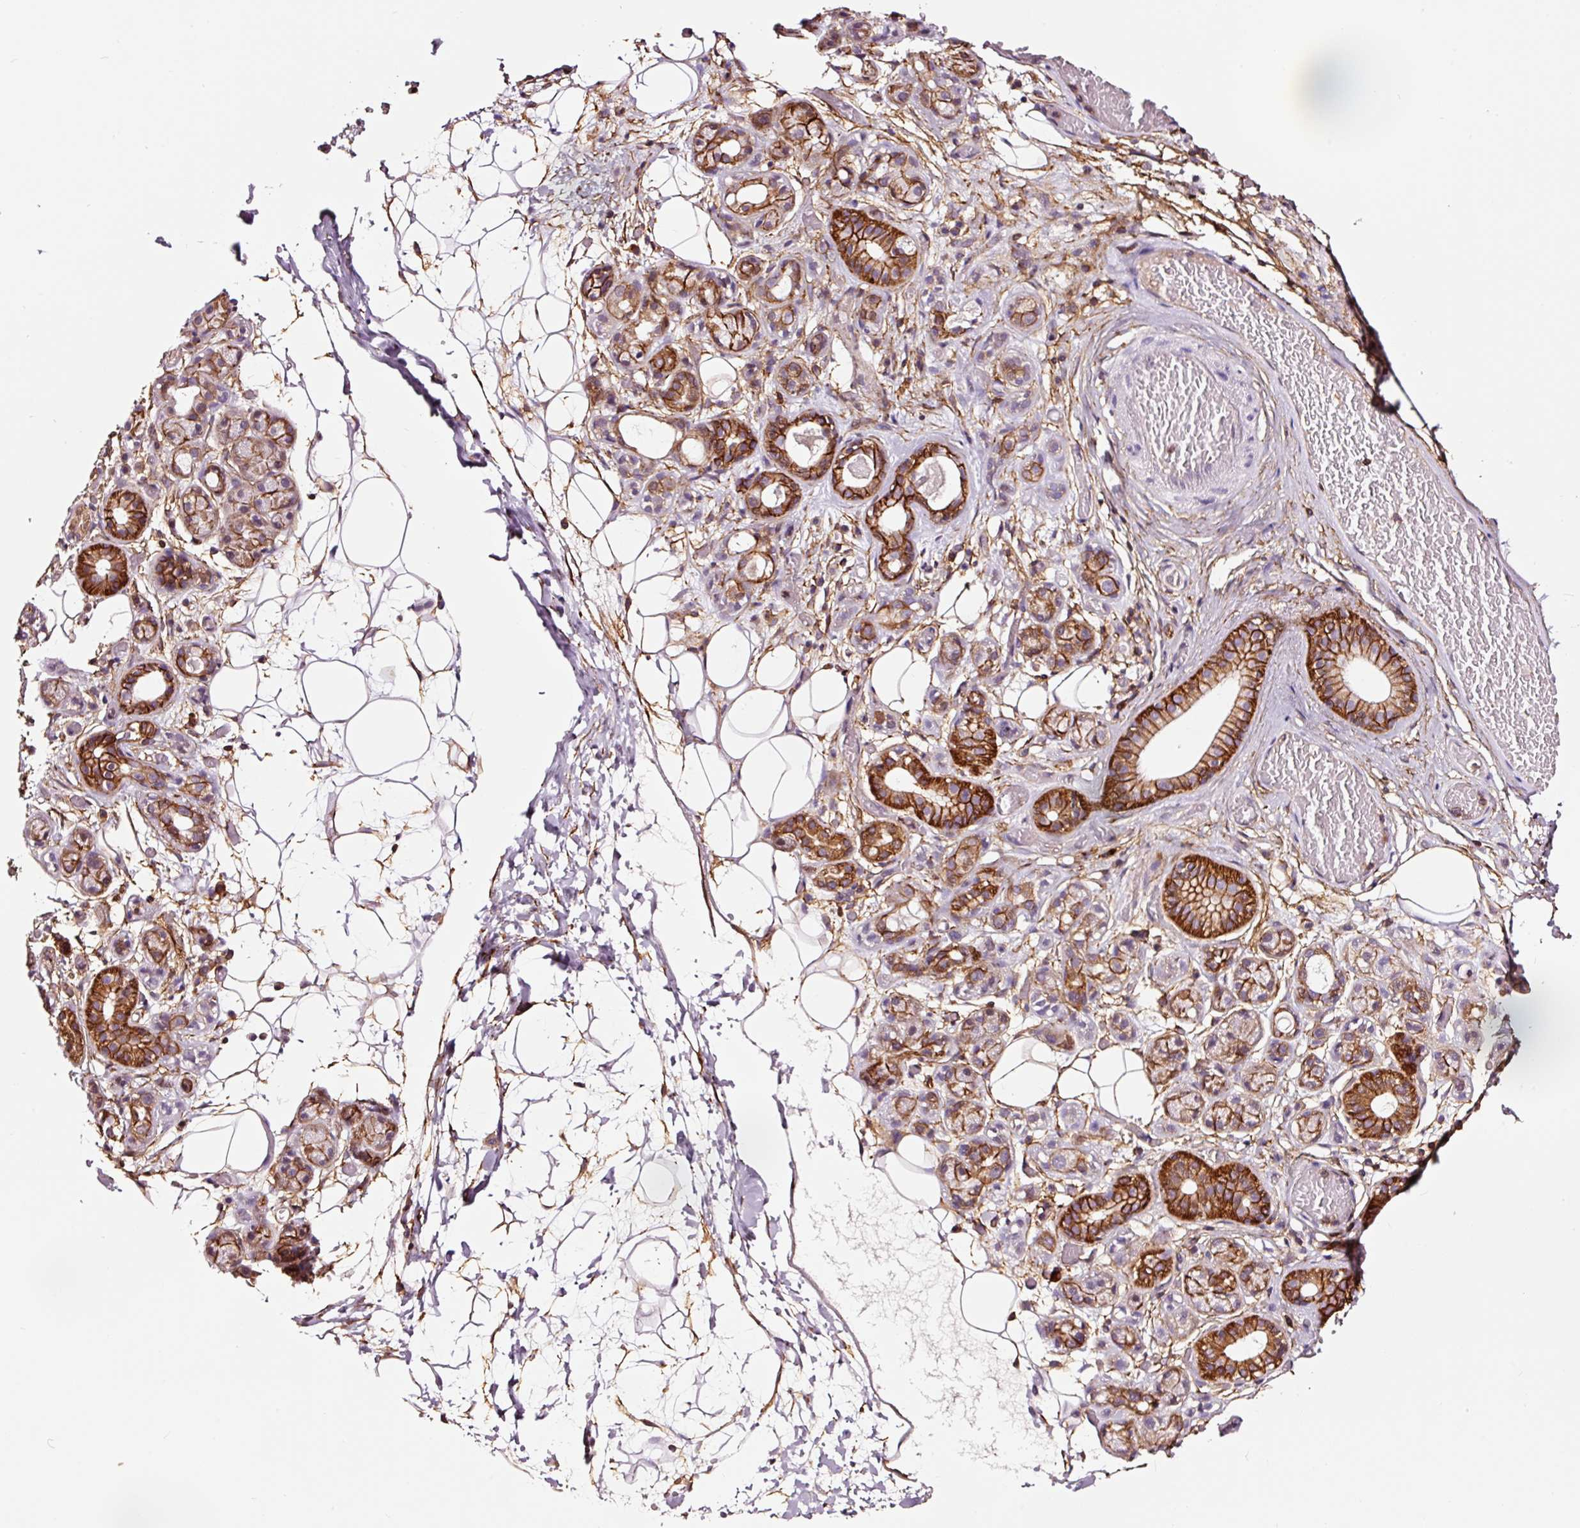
{"staining": {"intensity": "strong", "quantity": "25%-75%", "location": "cytoplasmic/membranous"}, "tissue": "salivary gland", "cell_type": "Glandular cells", "image_type": "normal", "snomed": [{"axis": "morphology", "description": "Normal tissue, NOS"}, {"axis": "topography", "description": "Salivary gland"}], "caption": "DAB (3,3'-diaminobenzidine) immunohistochemical staining of normal salivary gland shows strong cytoplasmic/membranous protein staining in about 25%-75% of glandular cells.", "gene": "ADD3", "patient": {"sex": "male", "age": 82}}